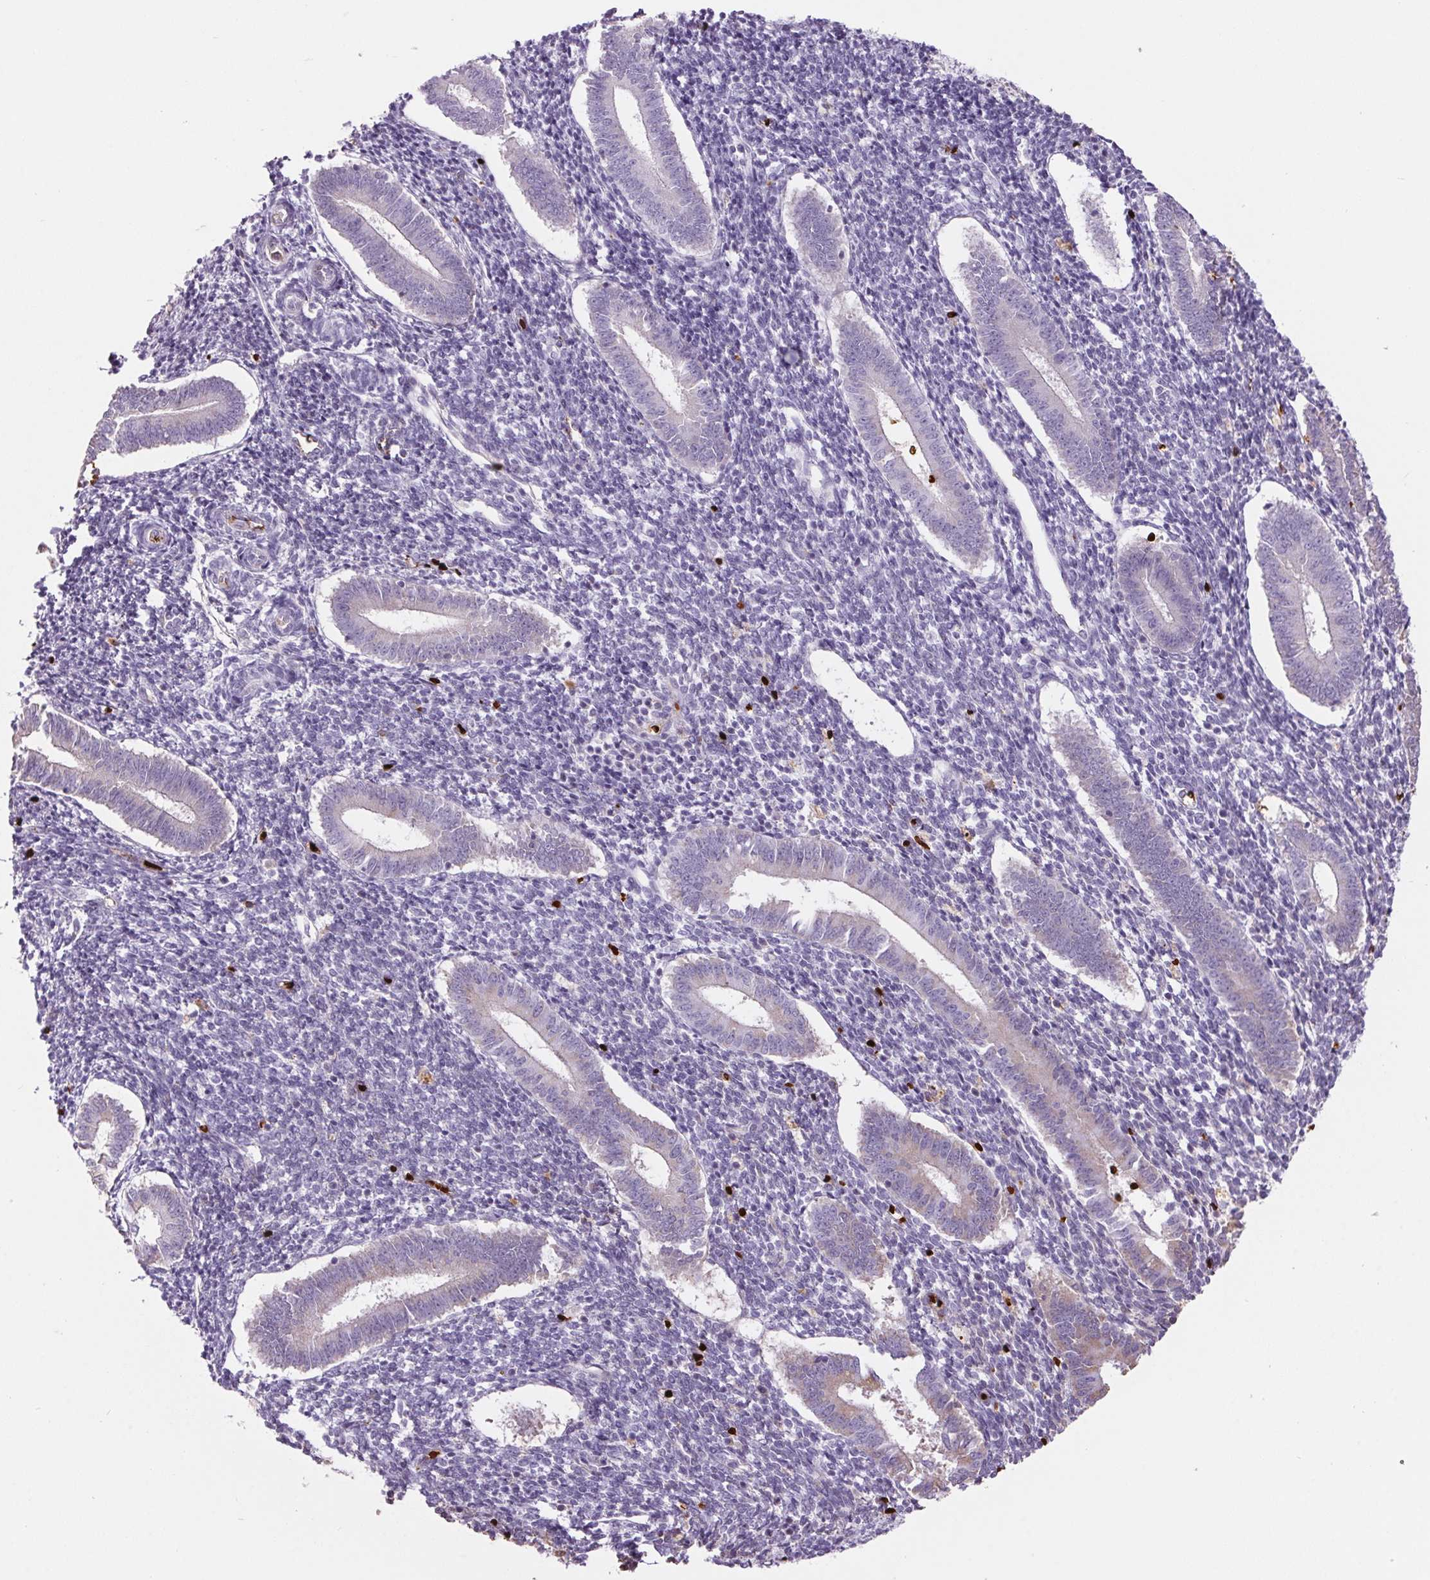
{"staining": {"intensity": "negative", "quantity": "none", "location": "none"}, "tissue": "endometrium", "cell_type": "Cells in endometrial stroma", "image_type": "normal", "snomed": [{"axis": "morphology", "description": "Normal tissue, NOS"}, {"axis": "topography", "description": "Endometrium"}], "caption": "High power microscopy image of an IHC photomicrograph of unremarkable endometrium, revealing no significant positivity in cells in endometrial stroma.", "gene": "HBQ1", "patient": {"sex": "female", "age": 25}}